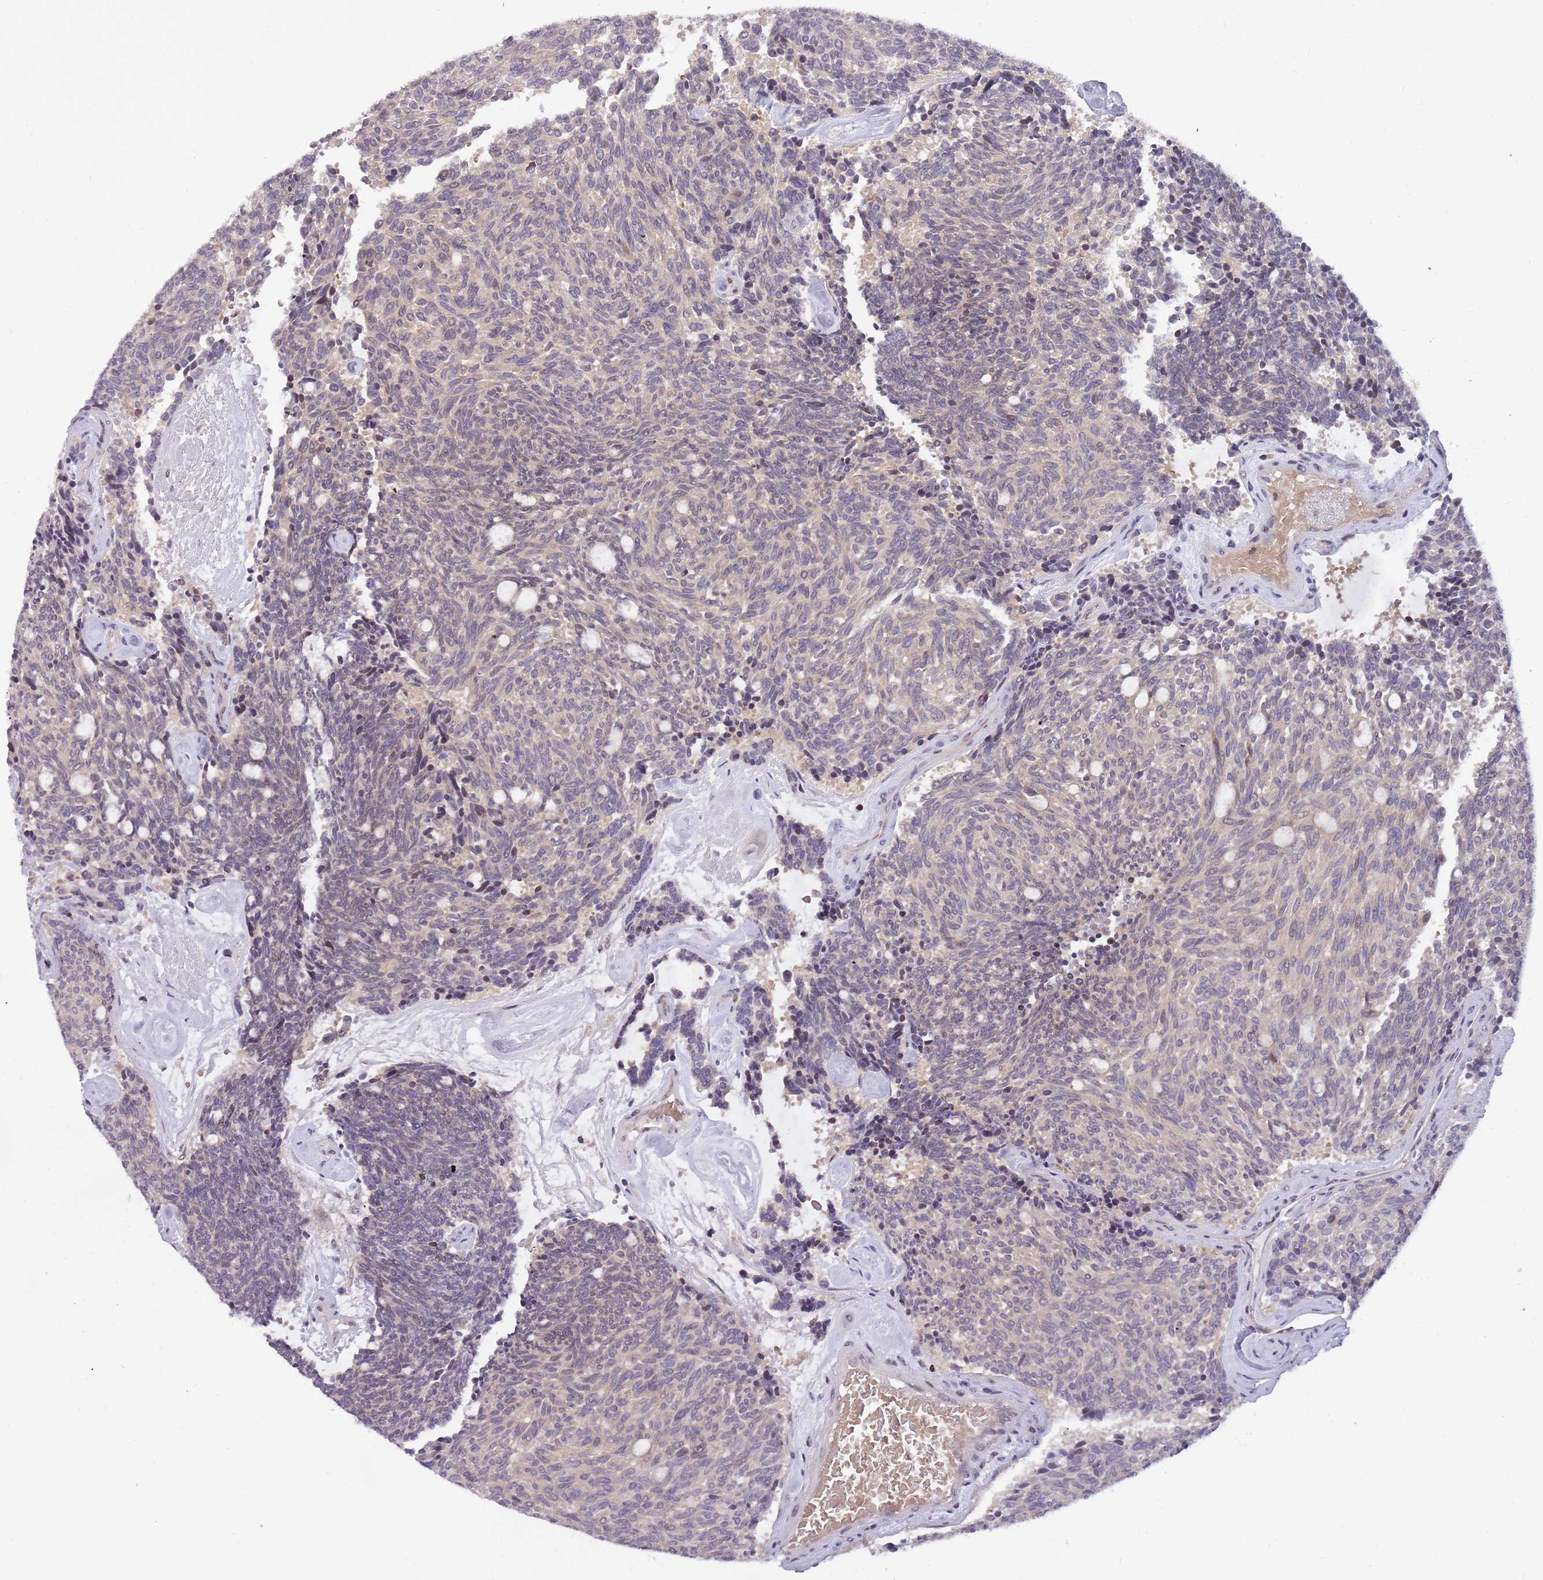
{"staining": {"intensity": "negative", "quantity": "none", "location": "none"}, "tissue": "carcinoid", "cell_type": "Tumor cells", "image_type": "cancer", "snomed": [{"axis": "morphology", "description": "Carcinoid, malignant, NOS"}, {"axis": "topography", "description": "Pancreas"}], "caption": "A high-resolution histopathology image shows immunohistochemistry staining of malignant carcinoid, which demonstrates no significant staining in tumor cells.", "gene": "ARHGEF5", "patient": {"sex": "female", "age": 54}}